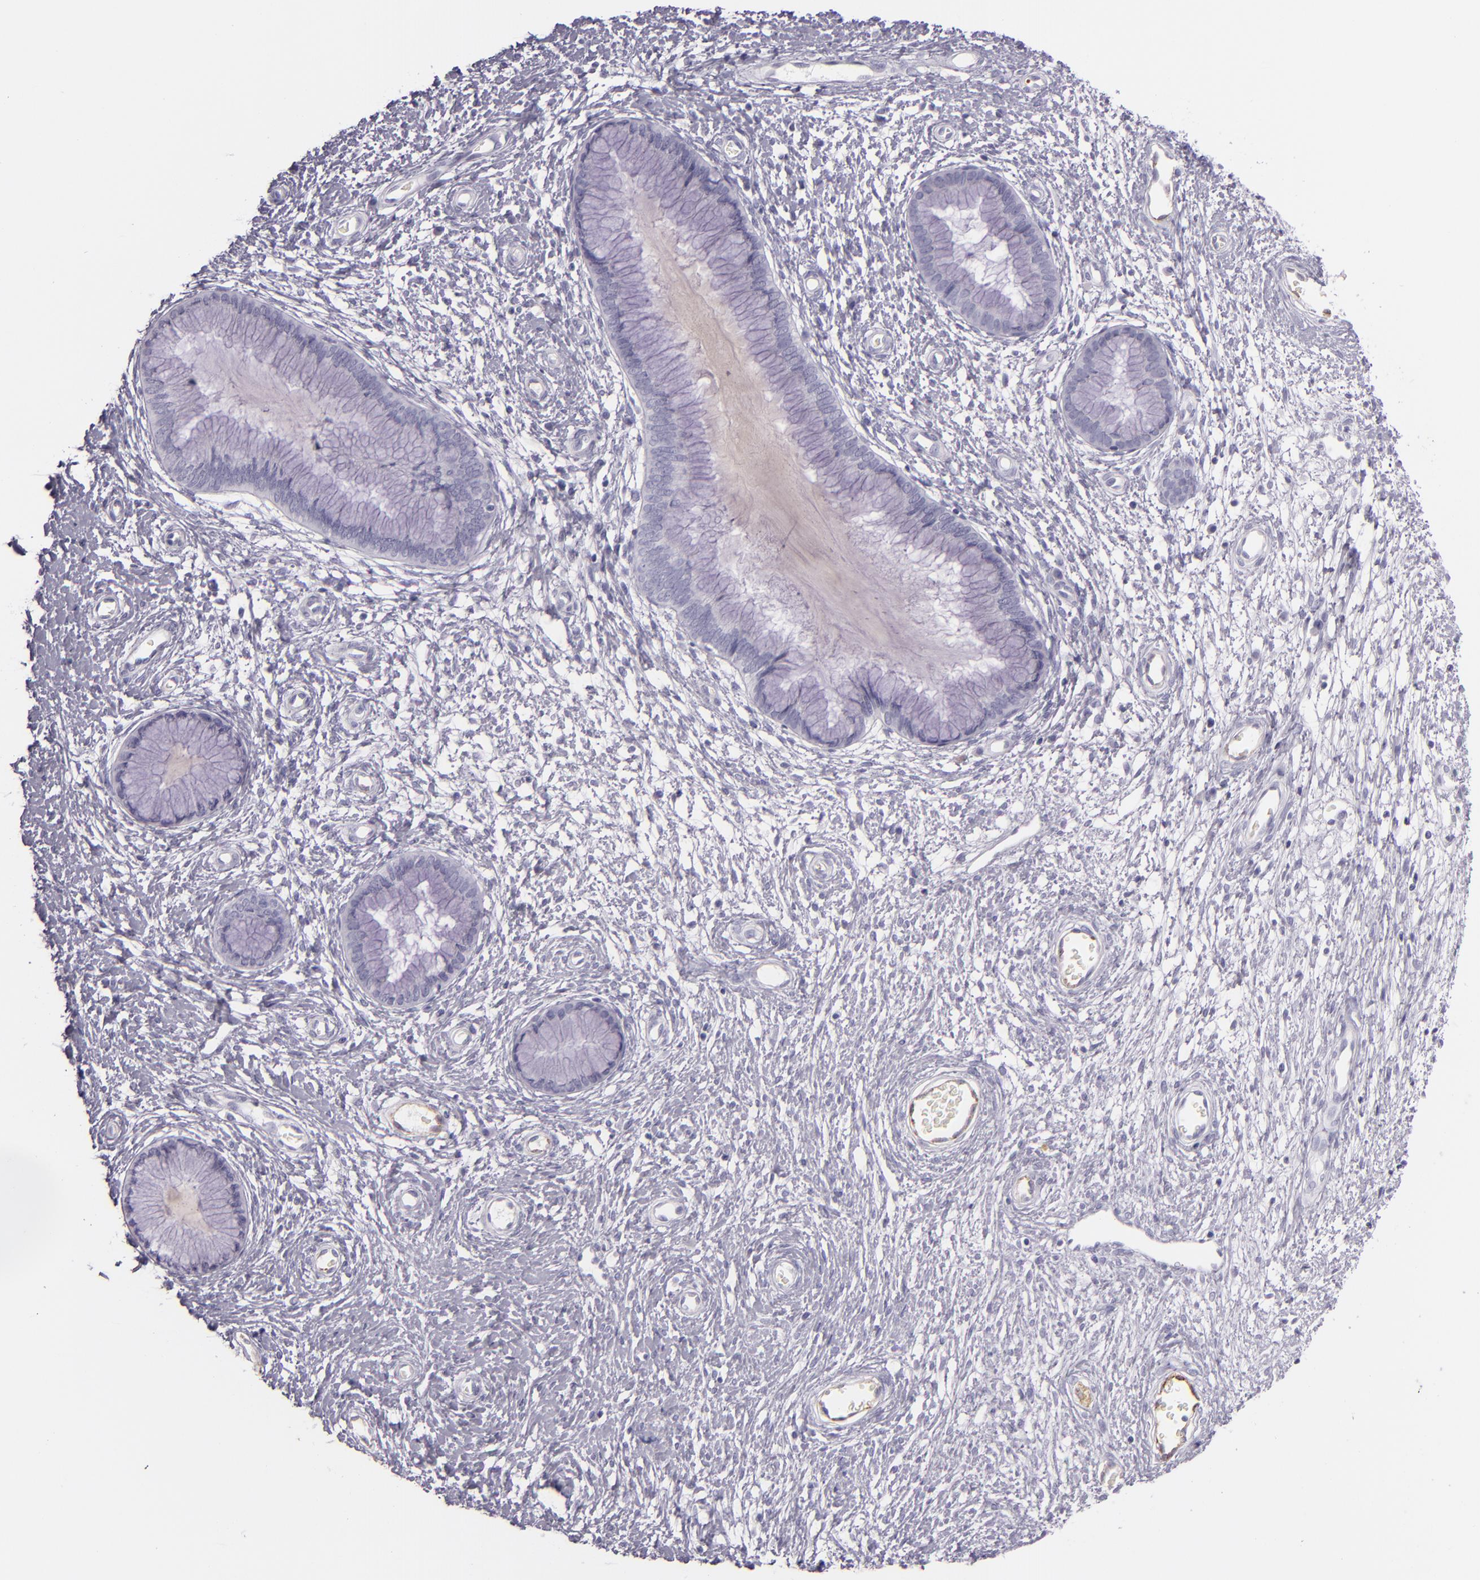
{"staining": {"intensity": "negative", "quantity": "none", "location": "none"}, "tissue": "cervix", "cell_type": "Glandular cells", "image_type": "normal", "snomed": [{"axis": "morphology", "description": "Normal tissue, NOS"}, {"axis": "topography", "description": "Cervix"}], "caption": "This photomicrograph is of normal cervix stained with immunohistochemistry (IHC) to label a protein in brown with the nuclei are counter-stained blue. There is no staining in glandular cells.", "gene": "SELP", "patient": {"sex": "female", "age": 55}}